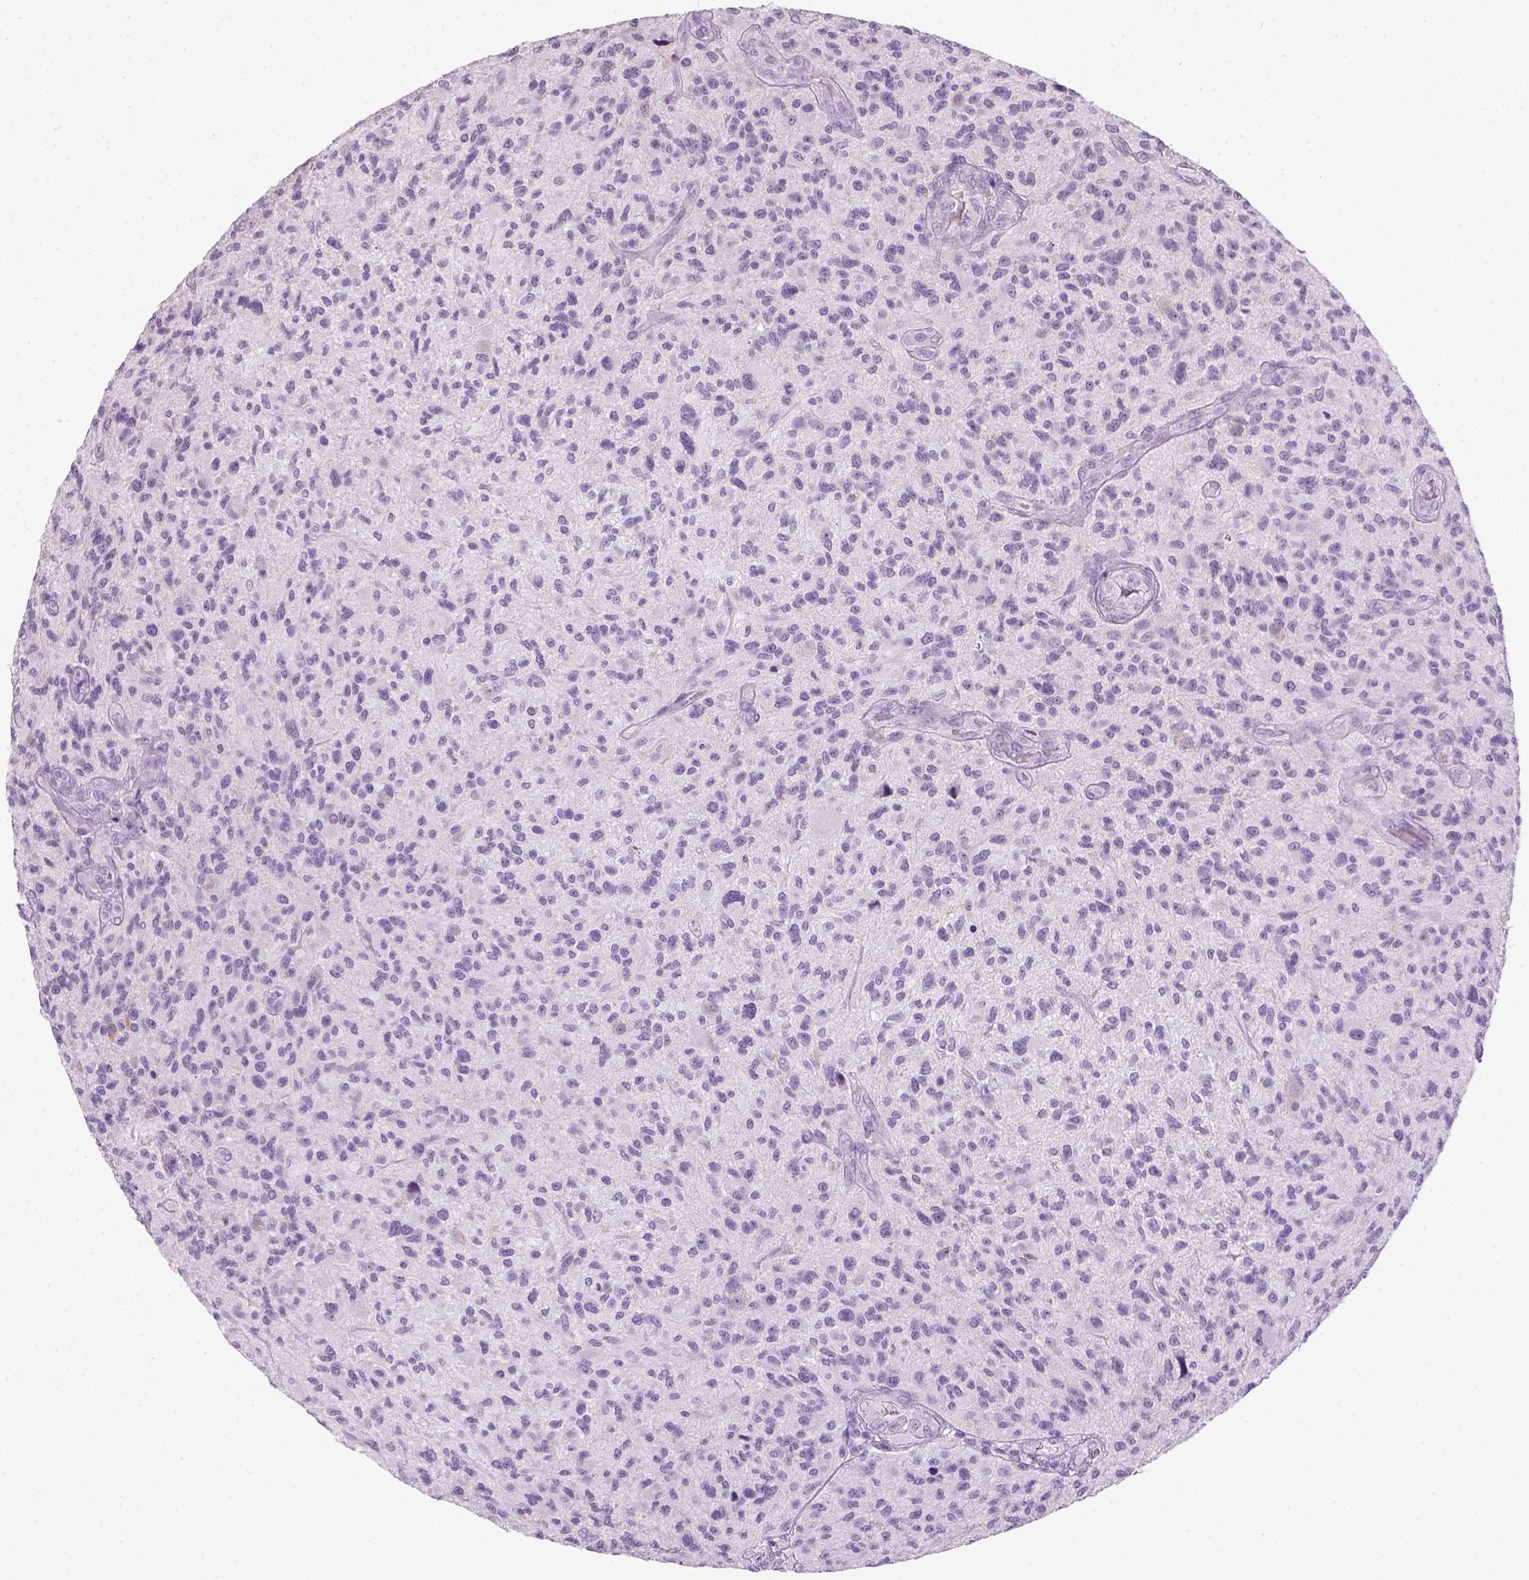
{"staining": {"intensity": "negative", "quantity": "none", "location": "none"}, "tissue": "glioma", "cell_type": "Tumor cells", "image_type": "cancer", "snomed": [{"axis": "morphology", "description": "Glioma, malignant, High grade"}, {"axis": "topography", "description": "Brain"}], "caption": "High power microscopy image of an IHC histopathology image of high-grade glioma (malignant), revealing no significant expression in tumor cells. Brightfield microscopy of immunohistochemistry (IHC) stained with DAB (3,3'-diaminobenzidine) (brown) and hematoxylin (blue), captured at high magnification.", "gene": "GABRB2", "patient": {"sex": "male", "age": 47}}